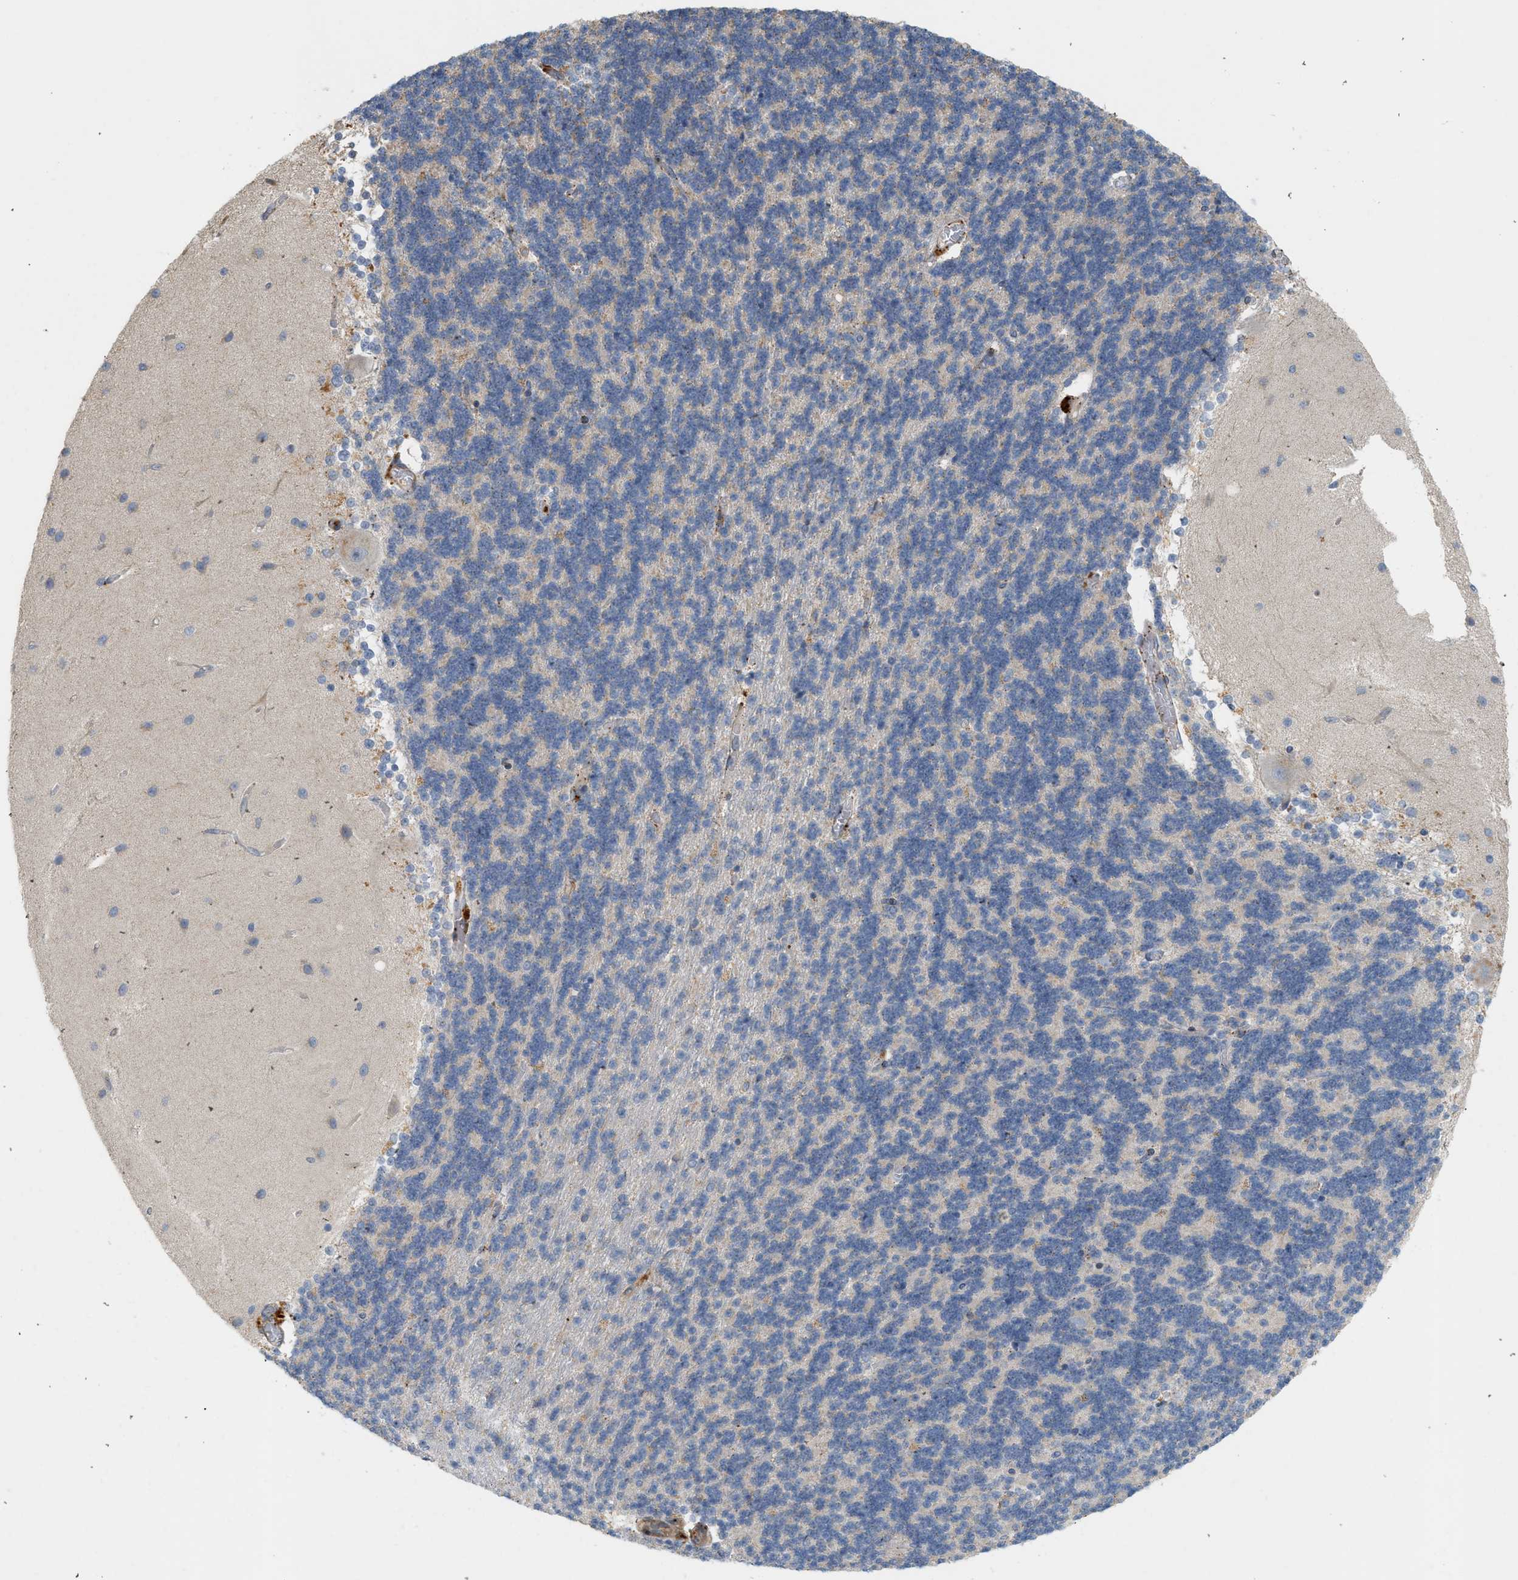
{"staining": {"intensity": "weak", "quantity": "<25%", "location": "cytoplasmic/membranous"}, "tissue": "cerebellum", "cell_type": "Cells in granular layer", "image_type": "normal", "snomed": [{"axis": "morphology", "description": "Normal tissue, NOS"}, {"axis": "topography", "description": "Cerebellum"}], "caption": "Immunohistochemistry (IHC) photomicrograph of normal cerebellum stained for a protein (brown), which exhibits no staining in cells in granular layer.", "gene": "SVOP", "patient": {"sex": "female", "age": 54}}